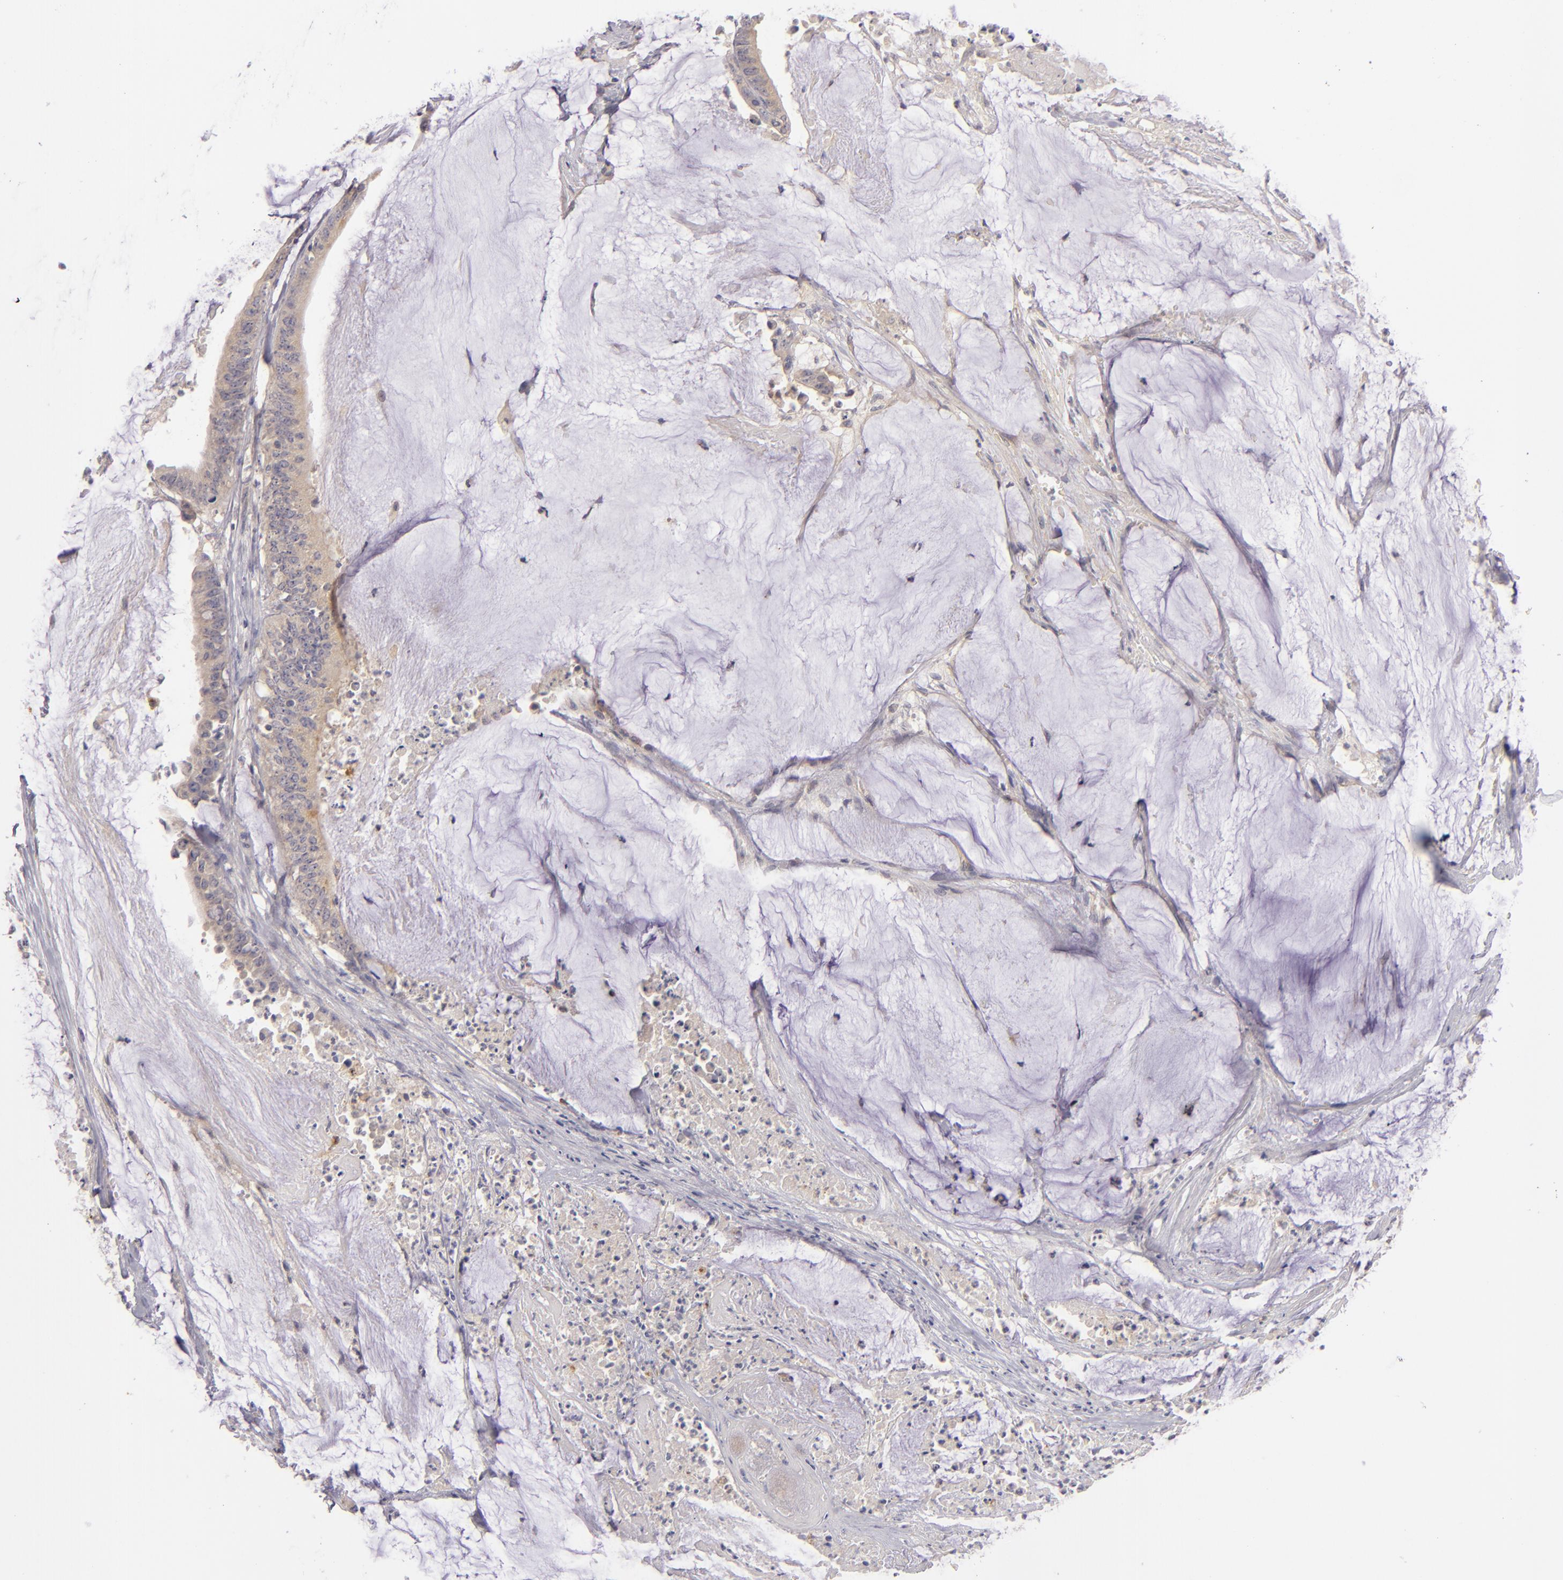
{"staining": {"intensity": "weak", "quantity": "25%-75%", "location": "cytoplasmic/membranous"}, "tissue": "colorectal cancer", "cell_type": "Tumor cells", "image_type": "cancer", "snomed": [{"axis": "morphology", "description": "Adenocarcinoma, NOS"}, {"axis": "topography", "description": "Rectum"}], "caption": "Protein staining by IHC demonstrates weak cytoplasmic/membranous staining in about 25%-75% of tumor cells in colorectal adenocarcinoma.", "gene": "CD83", "patient": {"sex": "female", "age": 66}}